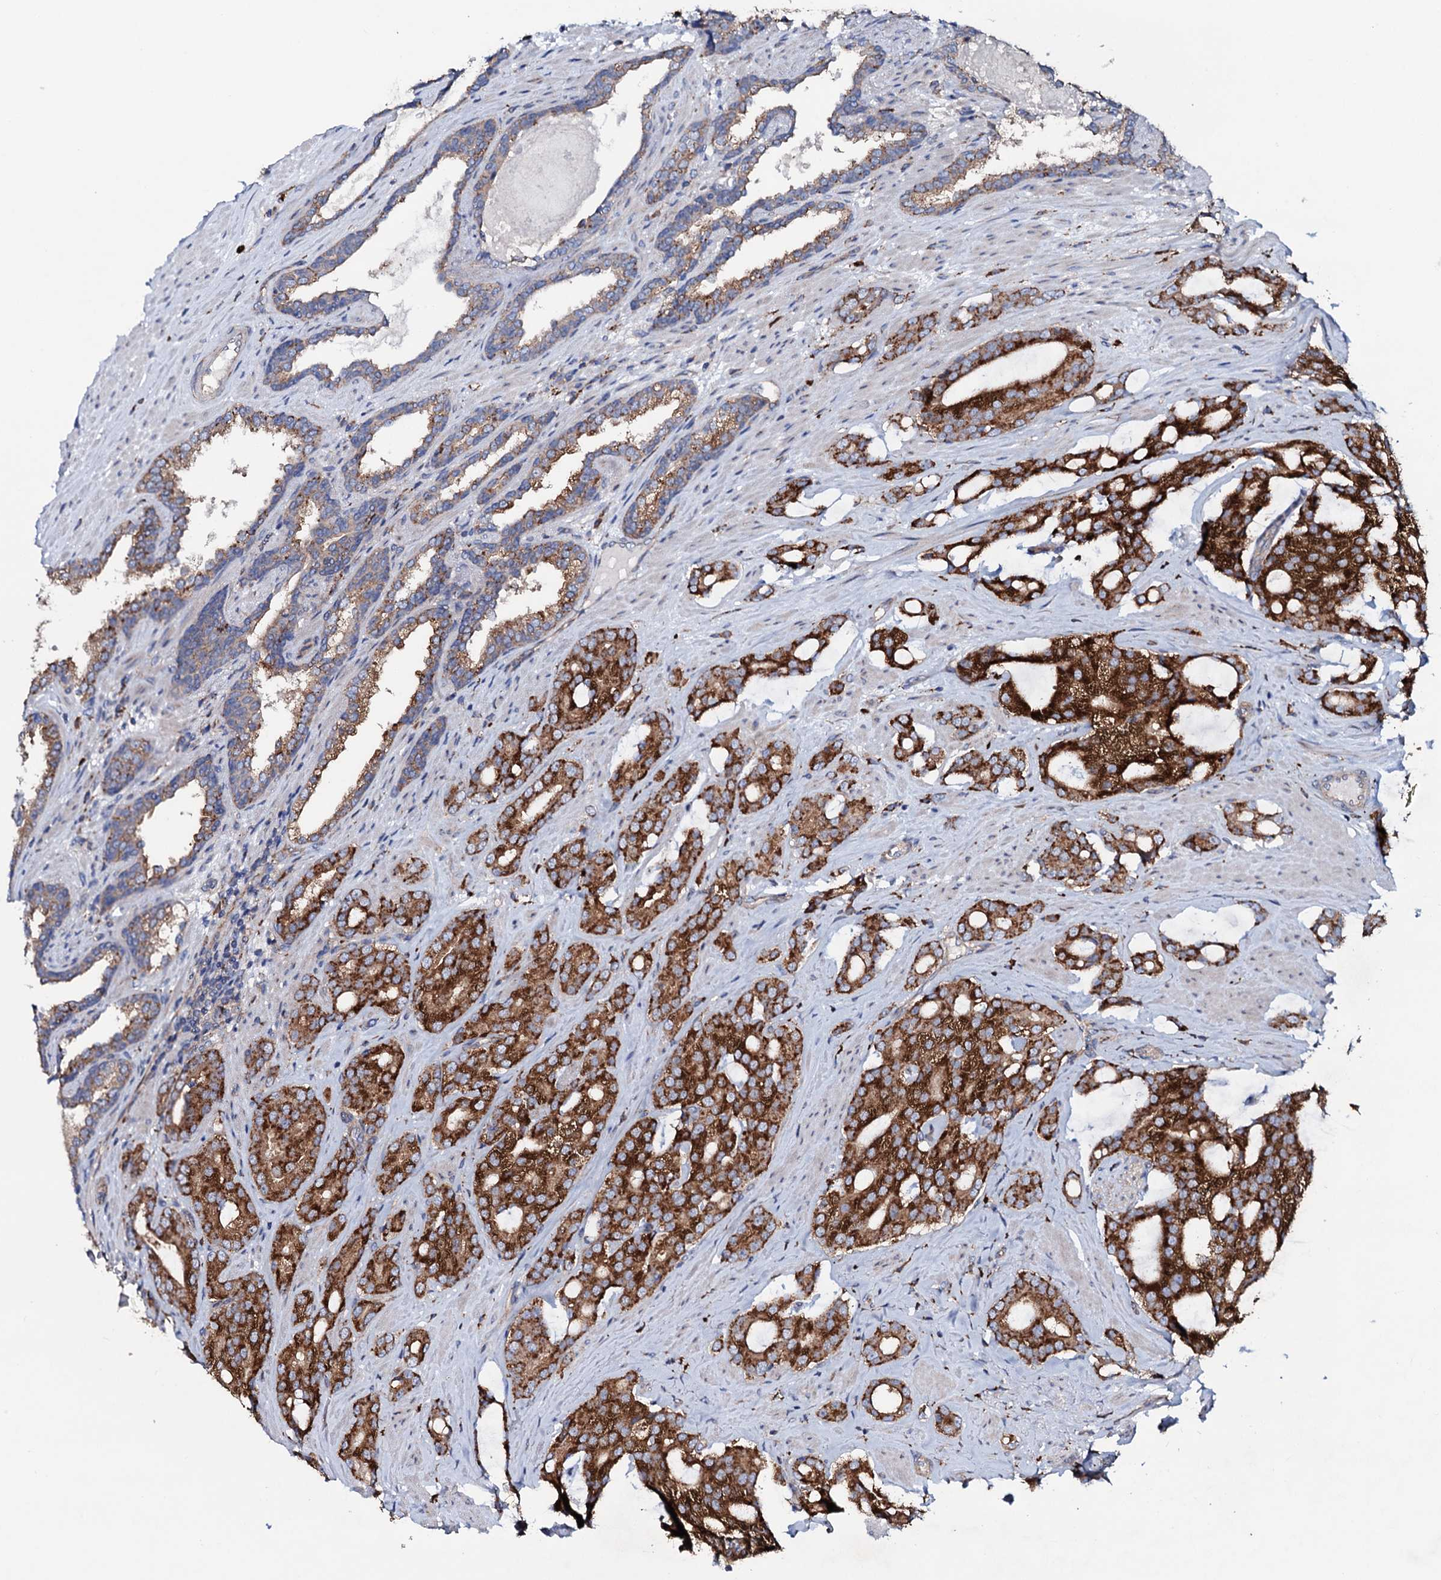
{"staining": {"intensity": "strong", "quantity": ">75%", "location": "cytoplasmic/membranous"}, "tissue": "prostate cancer", "cell_type": "Tumor cells", "image_type": "cancer", "snomed": [{"axis": "morphology", "description": "Adenocarcinoma, High grade"}, {"axis": "topography", "description": "Prostate"}], "caption": "A micrograph of high-grade adenocarcinoma (prostate) stained for a protein exhibits strong cytoplasmic/membranous brown staining in tumor cells. The protein of interest is shown in brown color, while the nuclei are stained blue.", "gene": "P2RX4", "patient": {"sex": "male", "age": 63}}